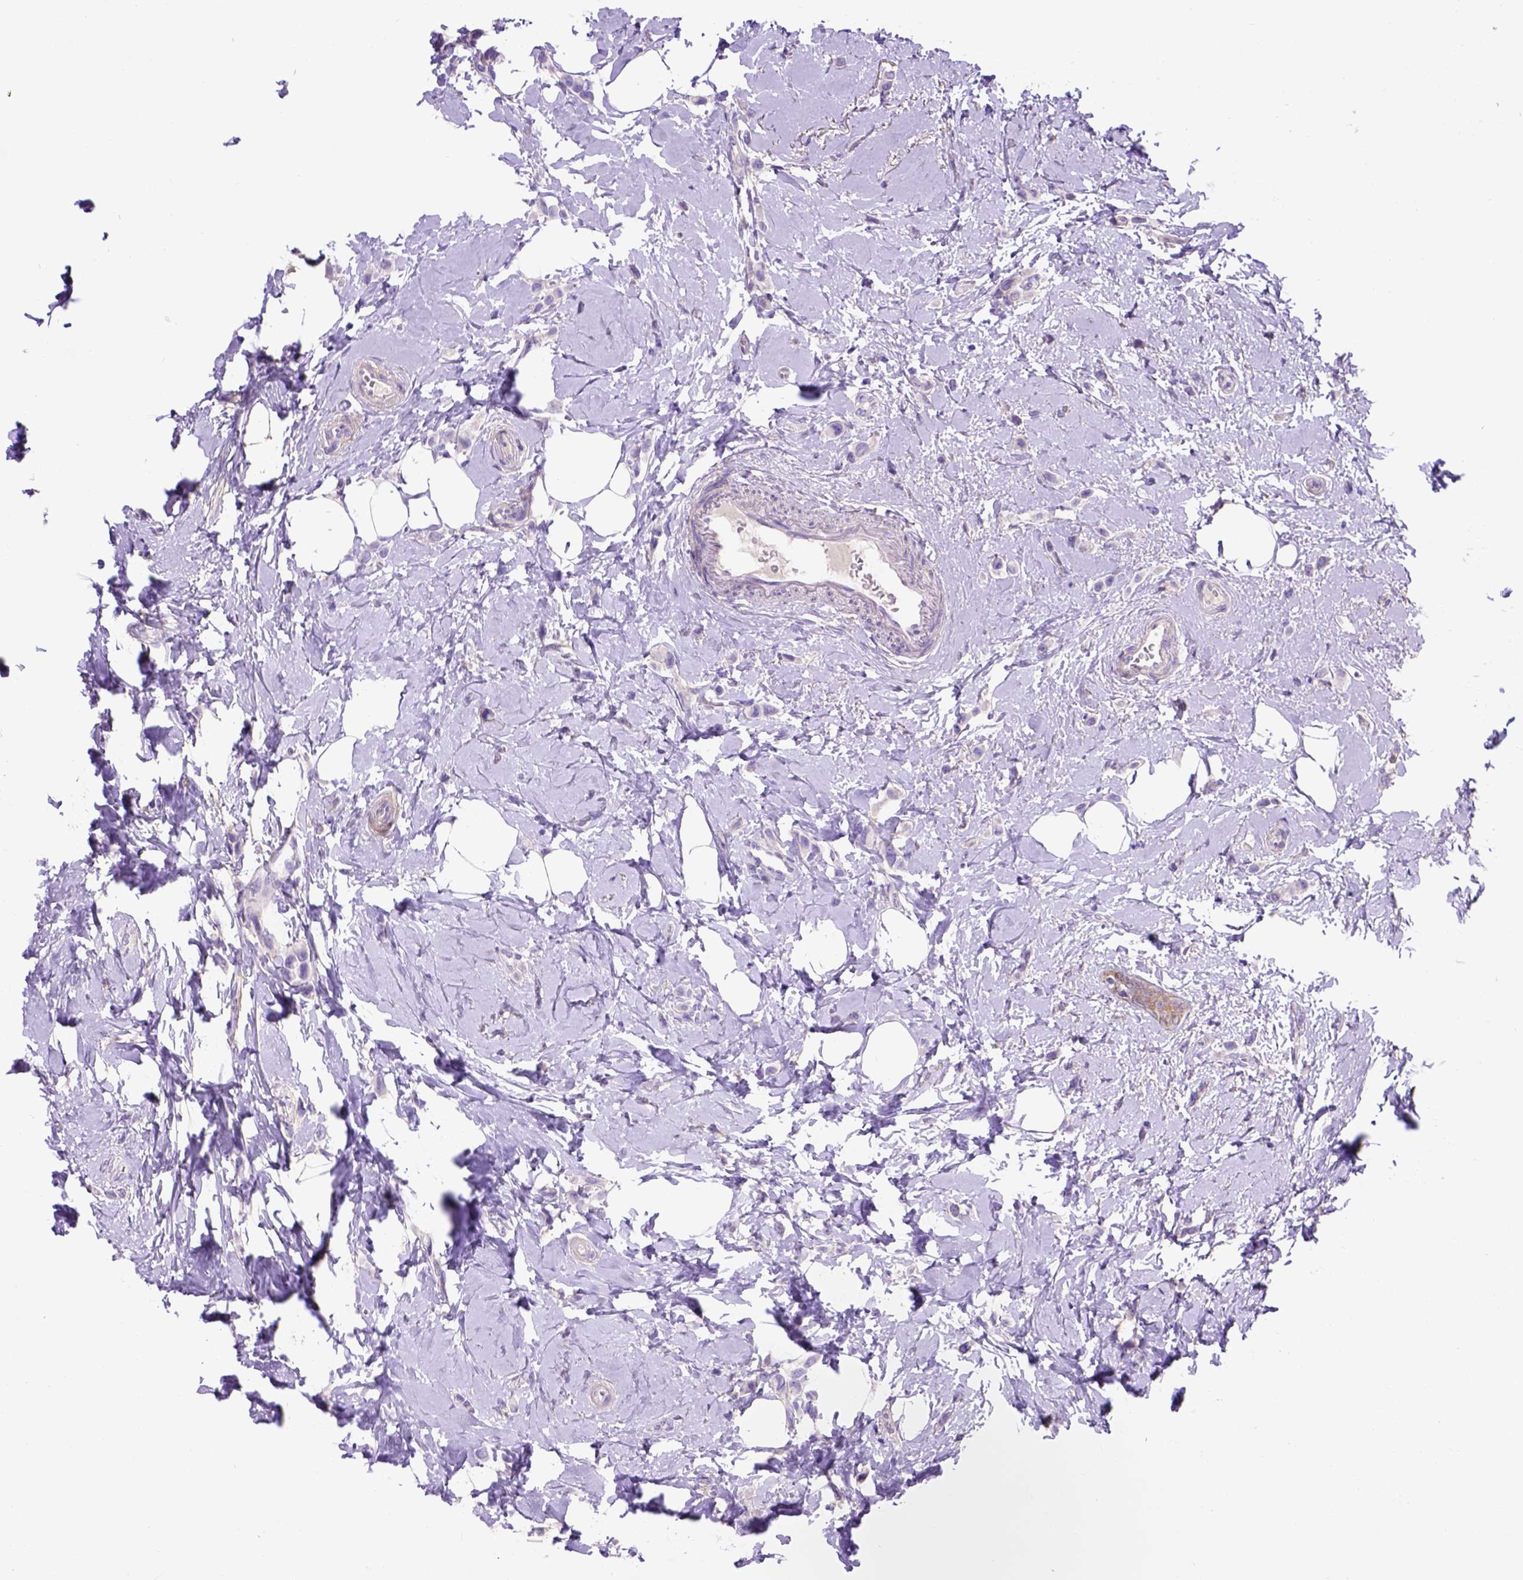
{"staining": {"intensity": "negative", "quantity": "none", "location": "none"}, "tissue": "breast cancer", "cell_type": "Tumor cells", "image_type": "cancer", "snomed": [{"axis": "morphology", "description": "Lobular carcinoma"}, {"axis": "topography", "description": "Breast"}], "caption": "Breast lobular carcinoma stained for a protein using immunohistochemistry demonstrates no staining tumor cells.", "gene": "EGFR", "patient": {"sex": "female", "age": 66}}